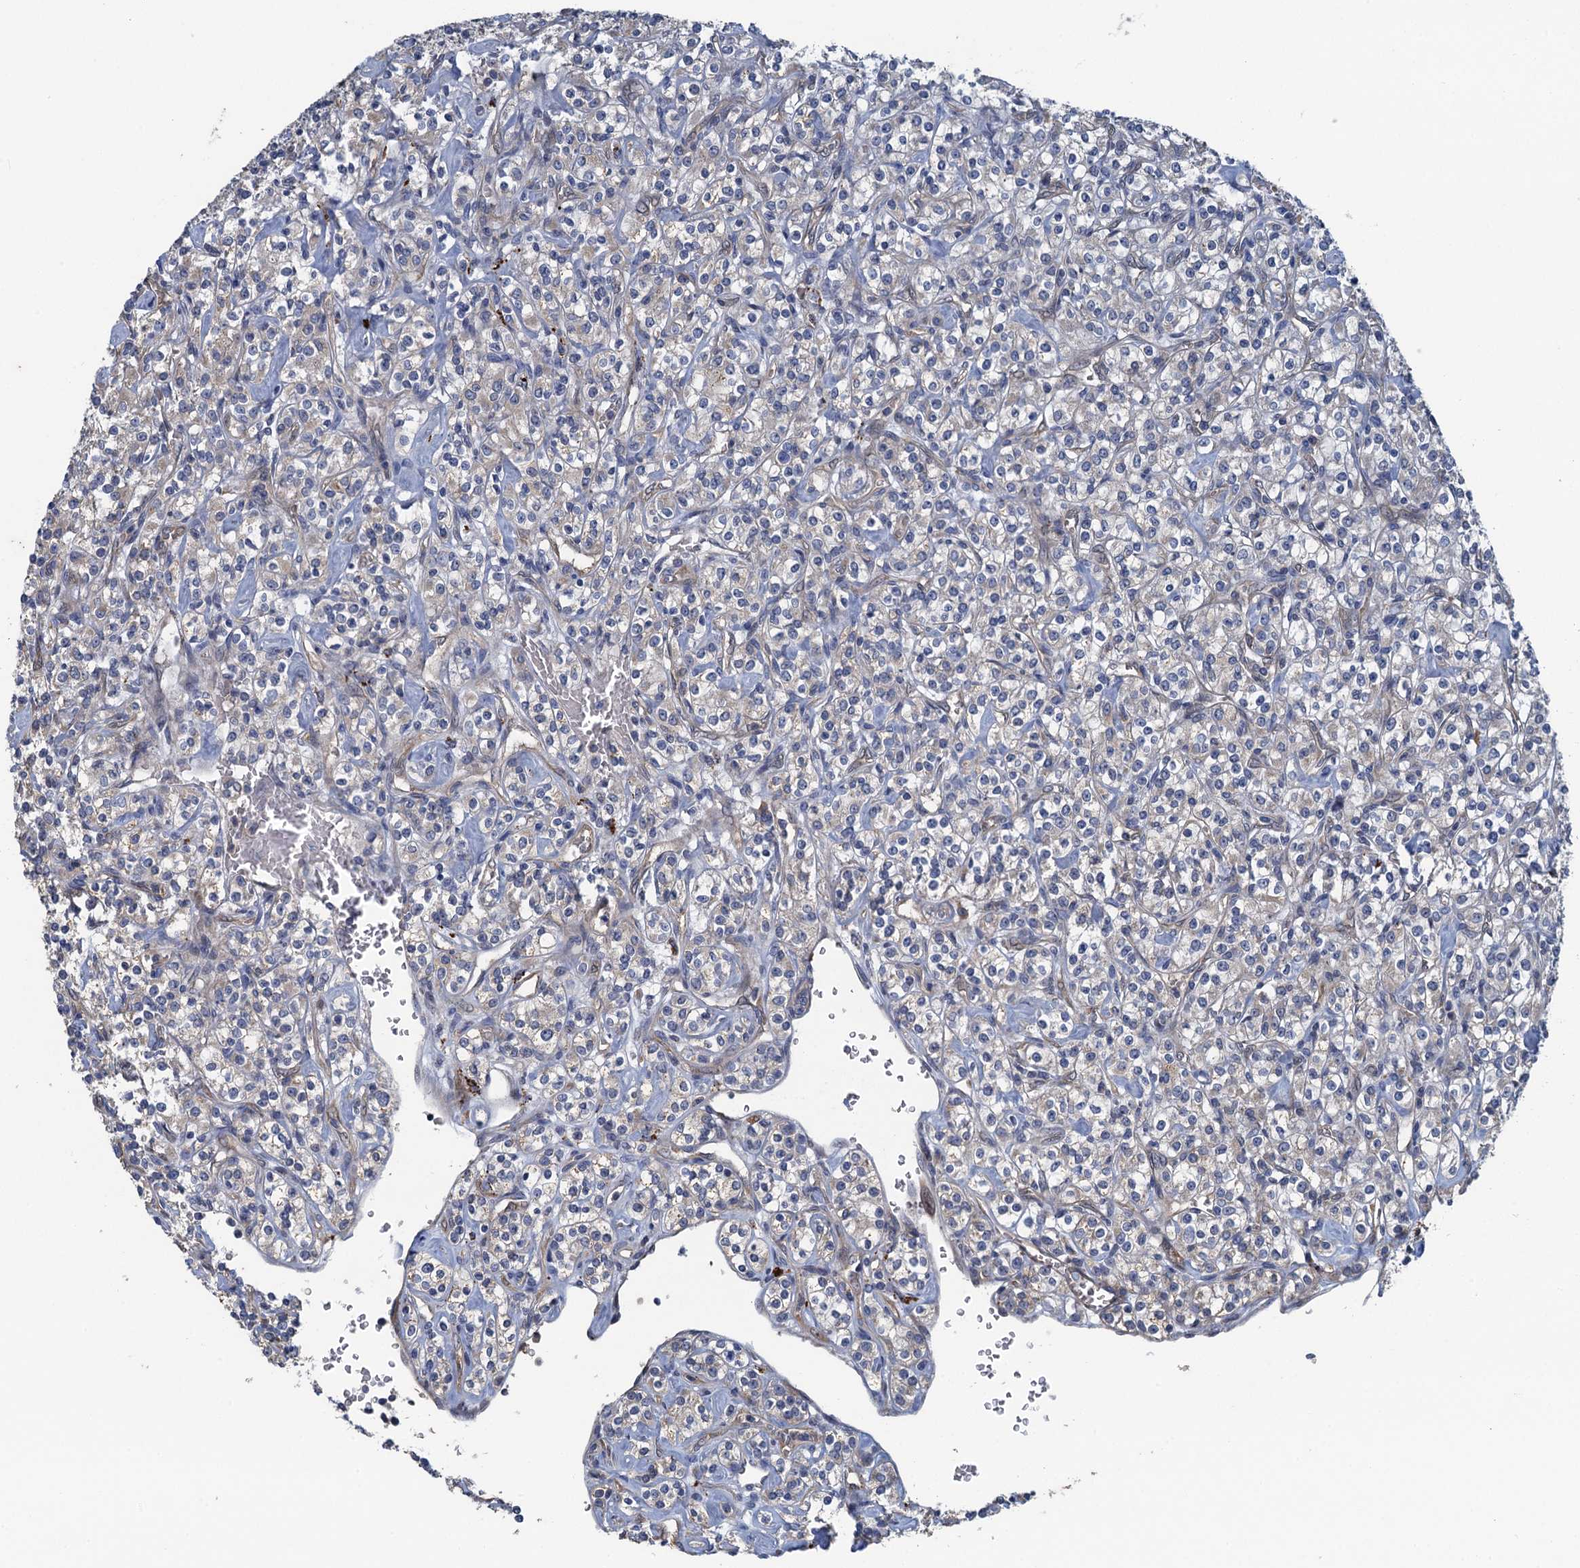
{"staining": {"intensity": "weak", "quantity": "25%-75%", "location": "cytoplasmic/membranous"}, "tissue": "renal cancer", "cell_type": "Tumor cells", "image_type": "cancer", "snomed": [{"axis": "morphology", "description": "Adenocarcinoma, NOS"}, {"axis": "topography", "description": "Kidney"}], "caption": "IHC (DAB) staining of human renal cancer shows weak cytoplasmic/membranous protein positivity in about 25%-75% of tumor cells.", "gene": "KBTBD8", "patient": {"sex": "male", "age": 77}}